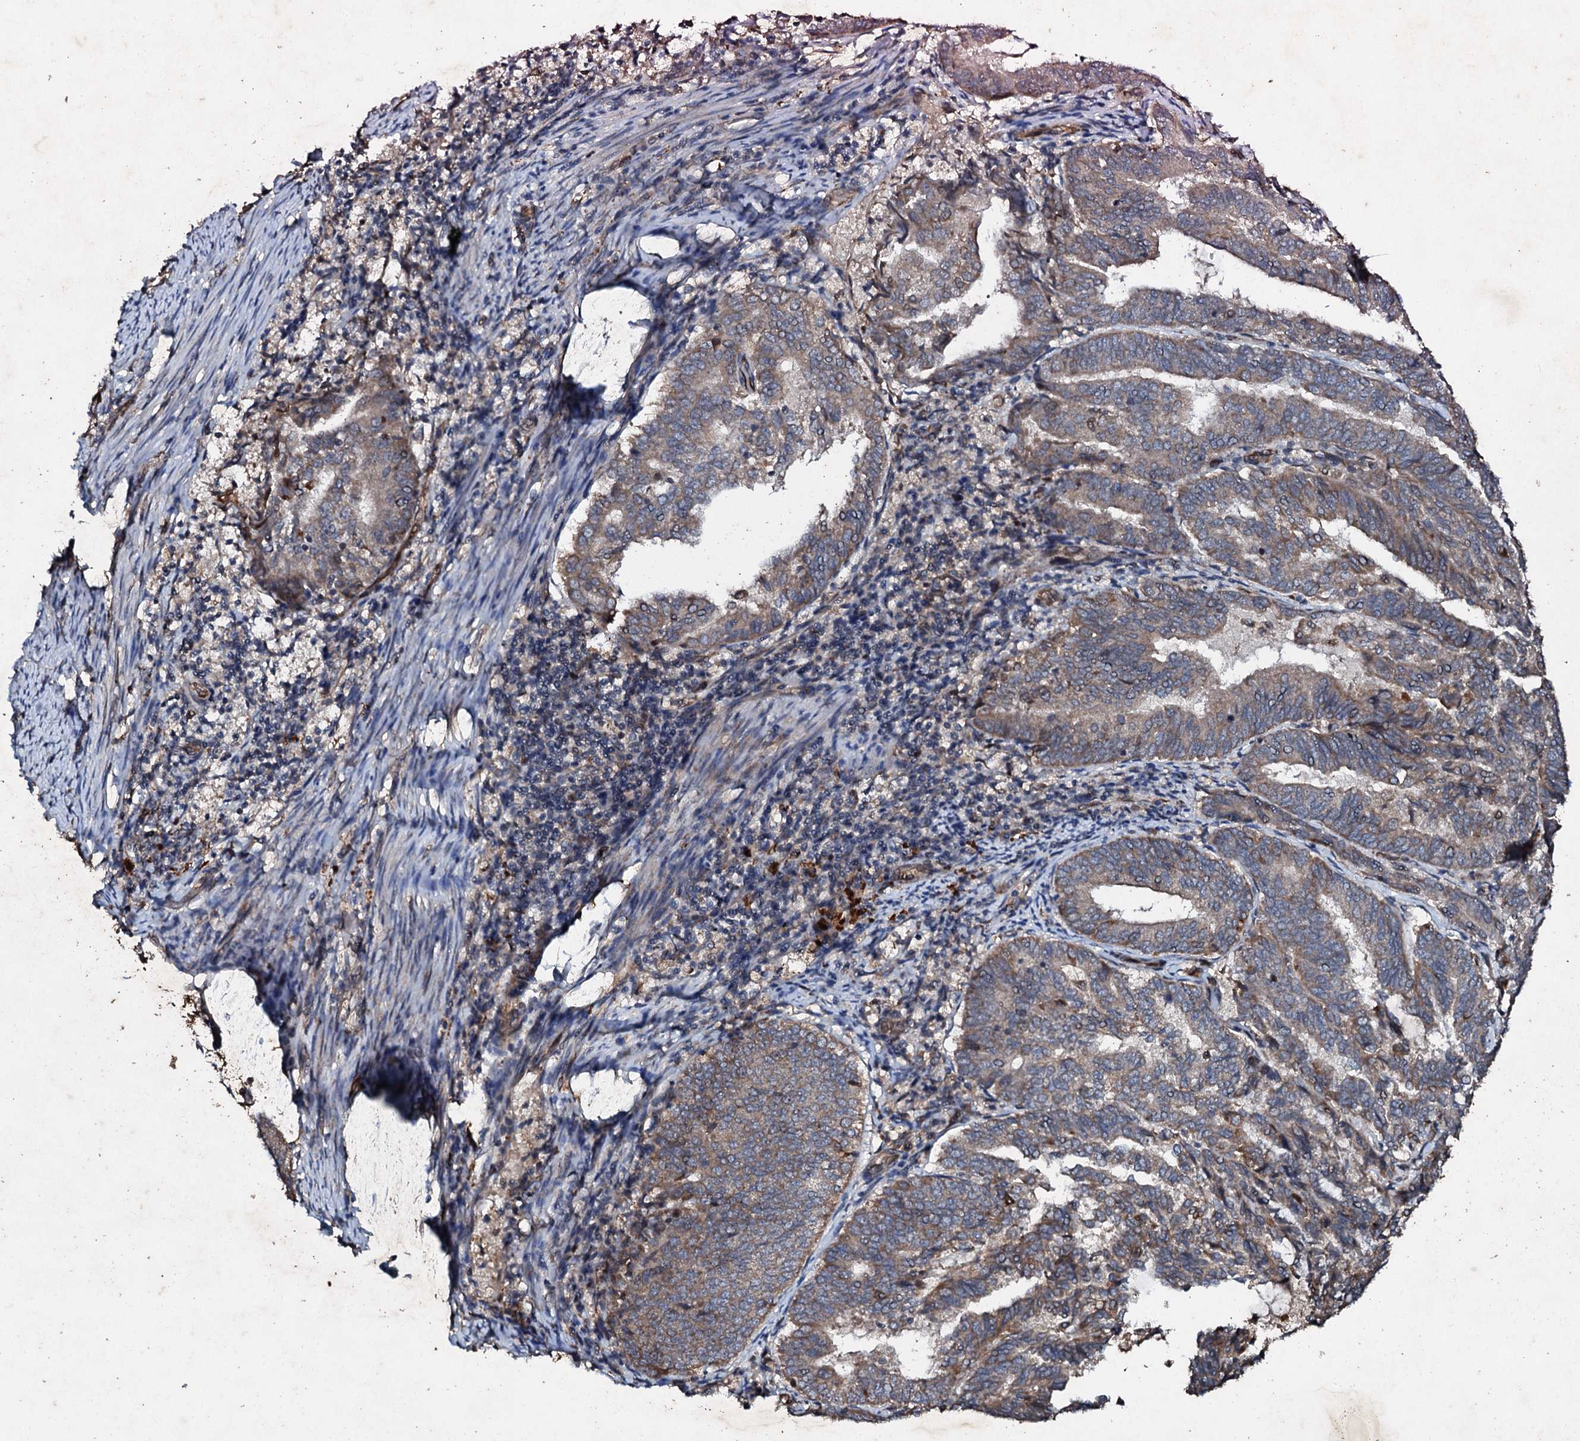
{"staining": {"intensity": "weak", "quantity": "25%-75%", "location": "cytoplasmic/membranous"}, "tissue": "endometrial cancer", "cell_type": "Tumor cells", "image_type": "cancer", "snomed": [{"axis": "morphology", "description": "Adenocarcinoma, NOS"}, {"axis": "topography", "description": "Endometrium"}], "caption": "A brown stain shows weak cytoplasmic/membranous expression of a protein in endometrial cancer tumor cells.", "gene": "ADAMTS10", "patient": {"sex": "female", "age": 80}}